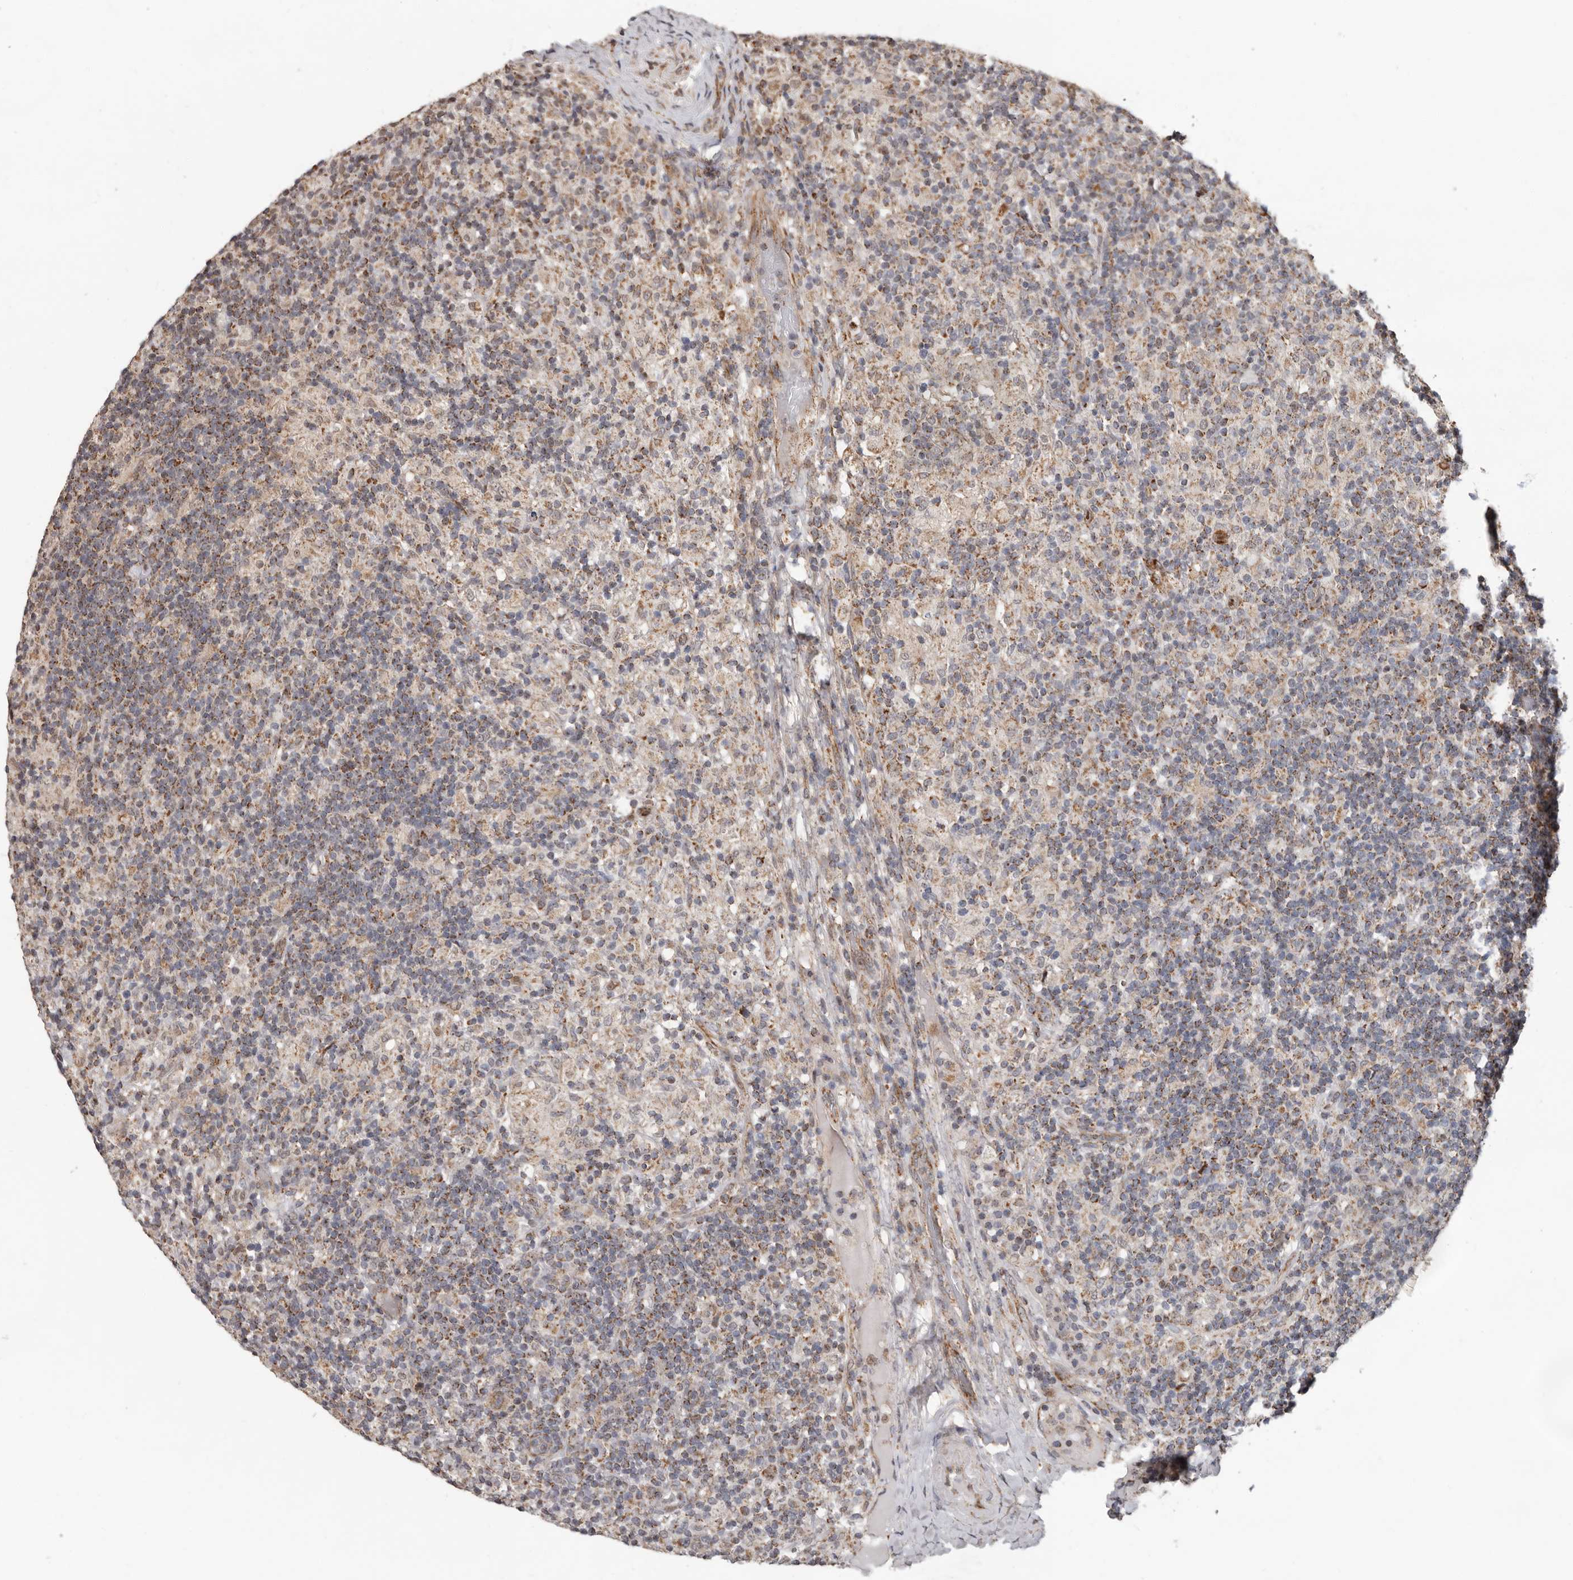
{"staining": {"intensity": "weak", "quantity": ">75%", "location": "cytoplasmic/membranous"}, "tissue": "lymphoma", "cell_type": "Tumor cells", "image_type": "cancer", "snomed": [{"axis": "morphology", "description": "Hodgkin's disease, NOS"}, {"axis": "topography", "description": "Lymph node"}], "caption": "Hodgkin's disease stained with immunohistochemistry (IHC) displays weak cytoplasmic/membranous staining in approximately >75% of tumor cells.", "gene": "MRPL18", "patient": {"sex": "male", "age": 70}}